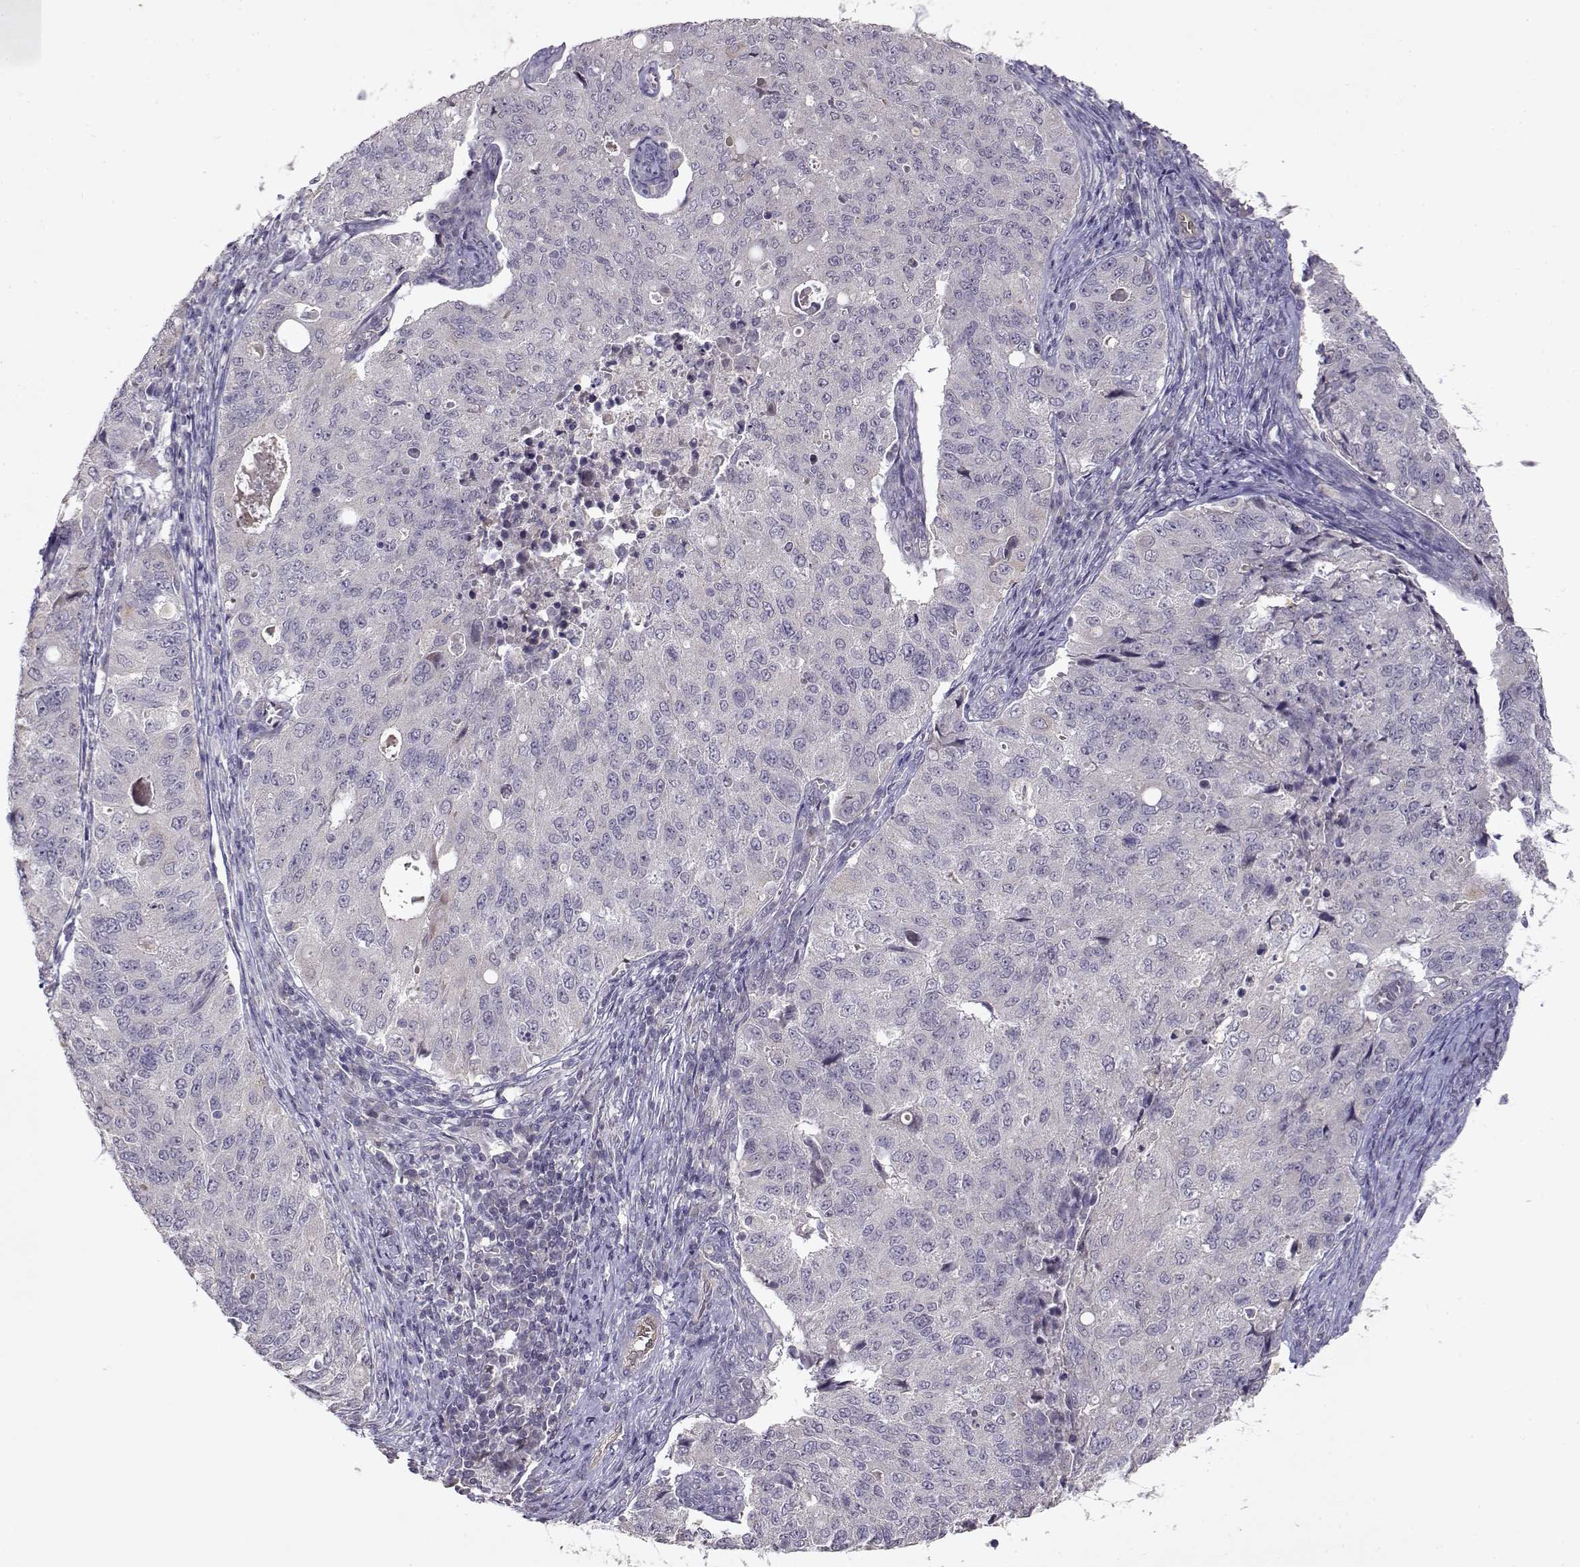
{"staining": {"intensity": "negative", "quantity": "none", "location": "none"}, "tissue": "endometrial cancer", "cell_type": "Tumor cells", "image_type": "cancer", "snomed": [{"axis": "morphology", "description": "Adenocarcinoma, NOS"}, {"axis": "topography", "description": "Endometrium"}], "caption": "Adenocarcinoma (endometrial) stained for a protein using IHC demonstrates no positivity tumor cells.", "gene": "BMX", "patient": {"sex": "female", "age": 43}}